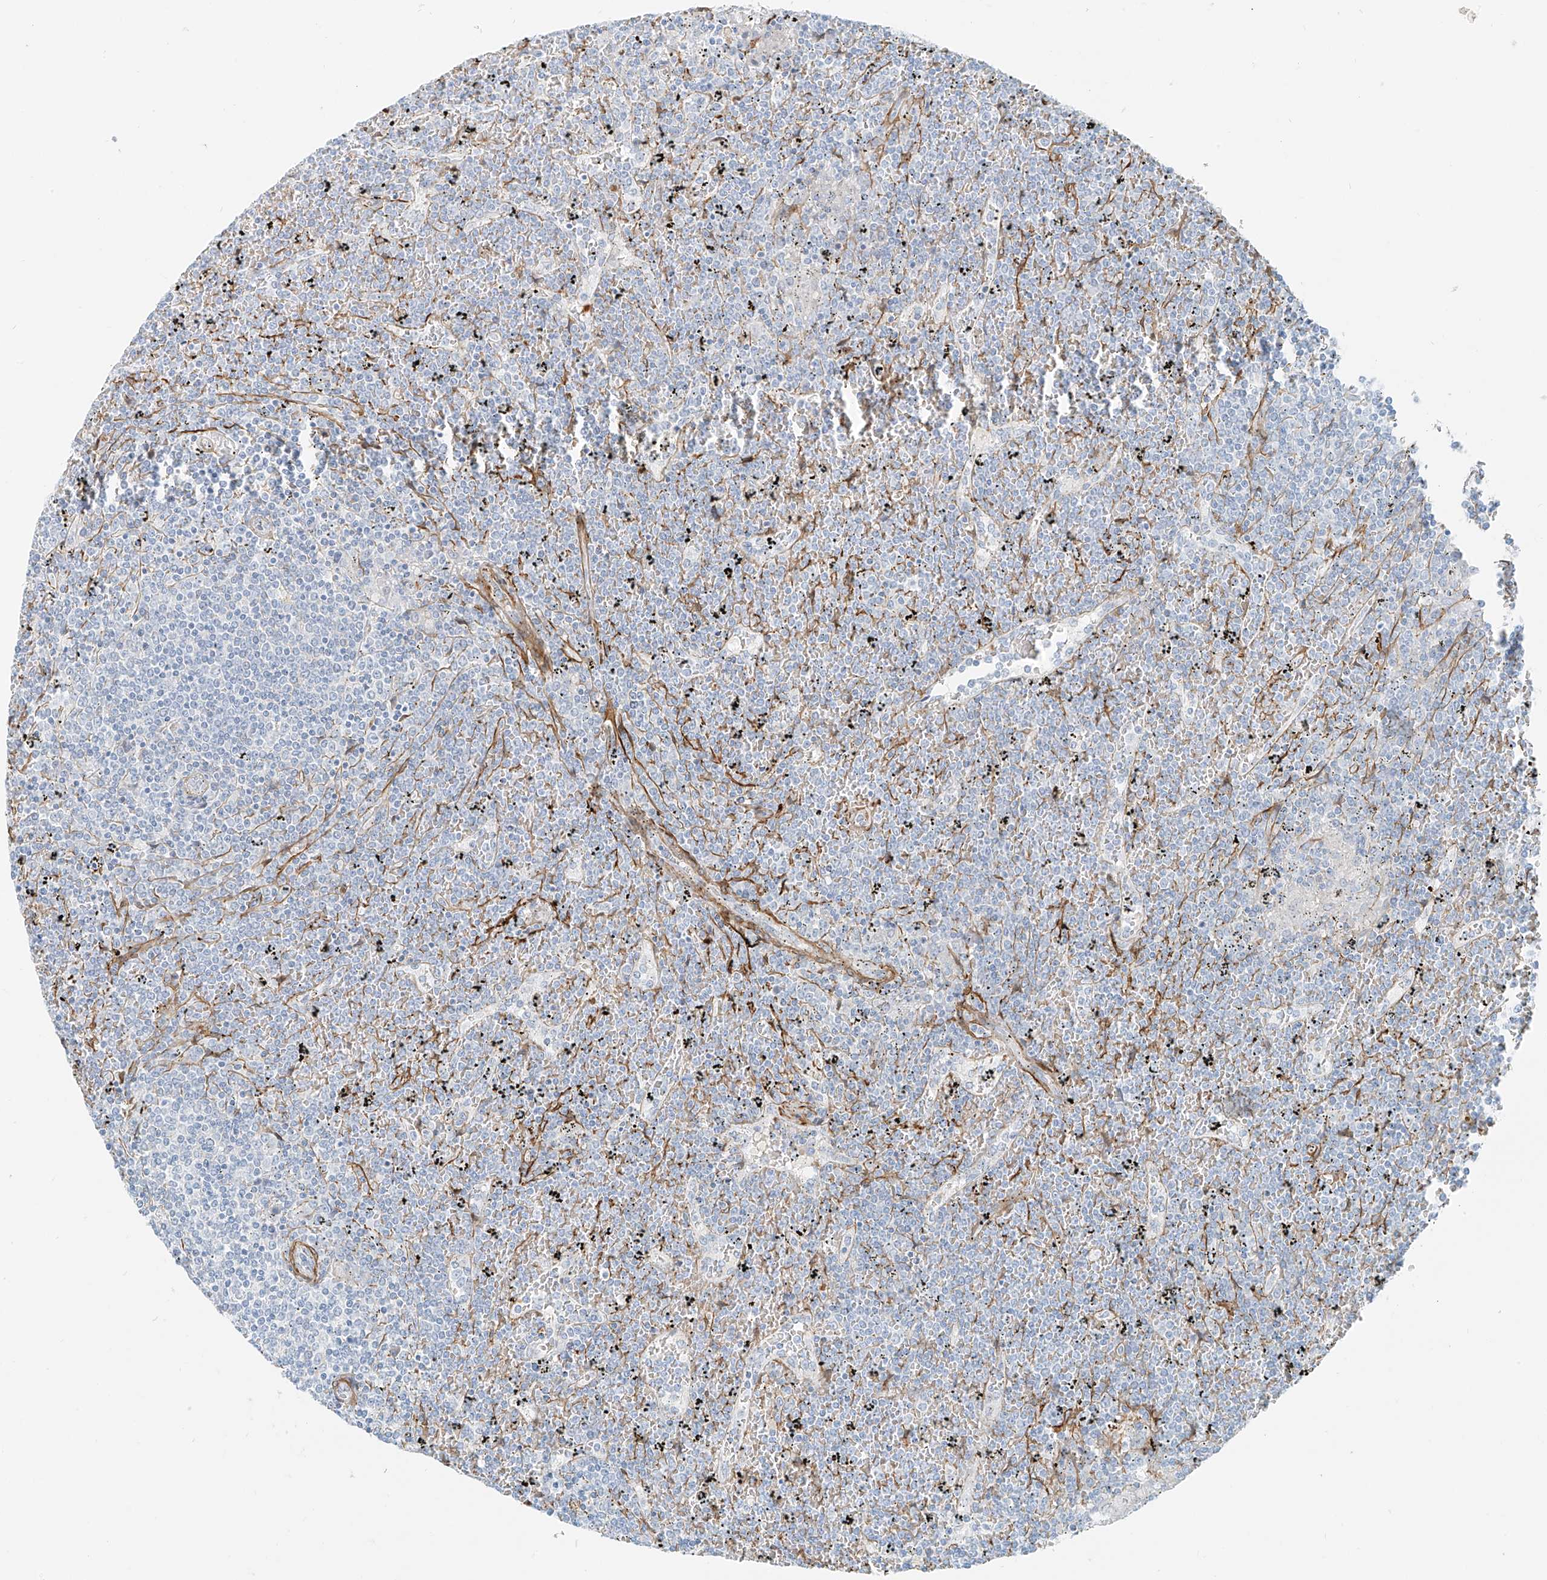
{"staining": {"intensity": "negative", "quantity": "none", "location": "none"}, "tissue": "lymphoma", "cell_type": "Tumor cells", "image_type": "cancer", "snomed": [{"axis": "morphology", "description": "Malignant lymphoma, non-Hodgkin's type, Low grade"}, {"axis": "topography", "description": "Spleen"}], "caption": "This is an immunohistochemistry (IHC) histopathology image of lymphoma. There is no staining in tumor cells.", "gene": "SMCP", "patient": {"sex": "female", "age": 19}}